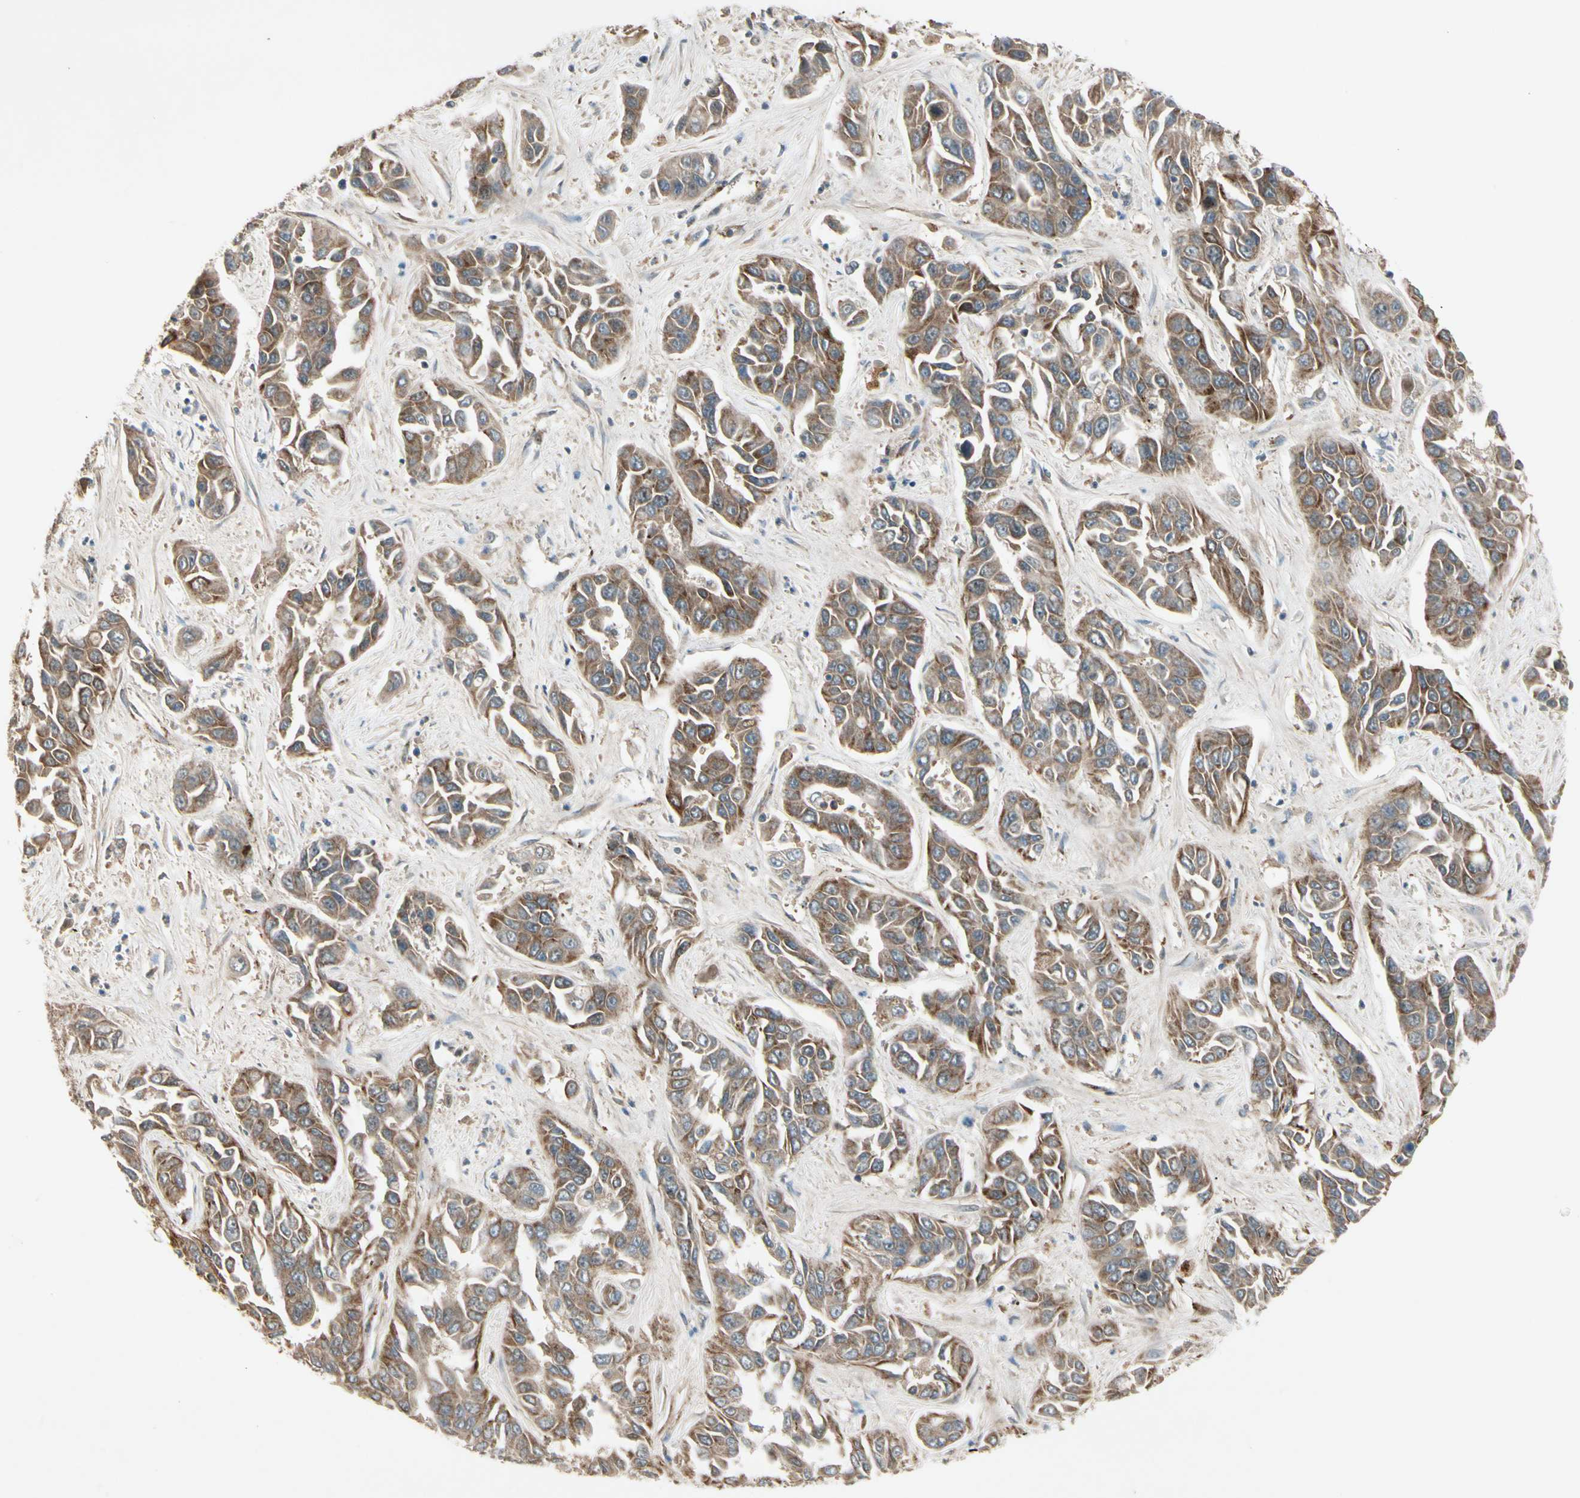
{"staining": {"intensity": "moderate", "quantity": ">75%", "location": "cytoplasmic/membranous"}, "tissue": "liver cancer", "cell_type": "Tumor cells", "image_type": "cancer", "snomed": [{"axis": "morphology", "description": "Cholangiocarcinoma"}, {"axis": "topography", "description": "Liver"}], "caption": "Immunohistochemical staining of human liver cancer (cholangiocarcinoma) exhibits moderate cytoplasmic/membranous protein positivity in approximately >75% of tumor cells. The staining was performed using DAB, with brown indicating positive protein expression. Nuclei are stained blue with hematoxylin.", "gene": "FHDC1", "patient": {"sex": "female", "age": 52}}